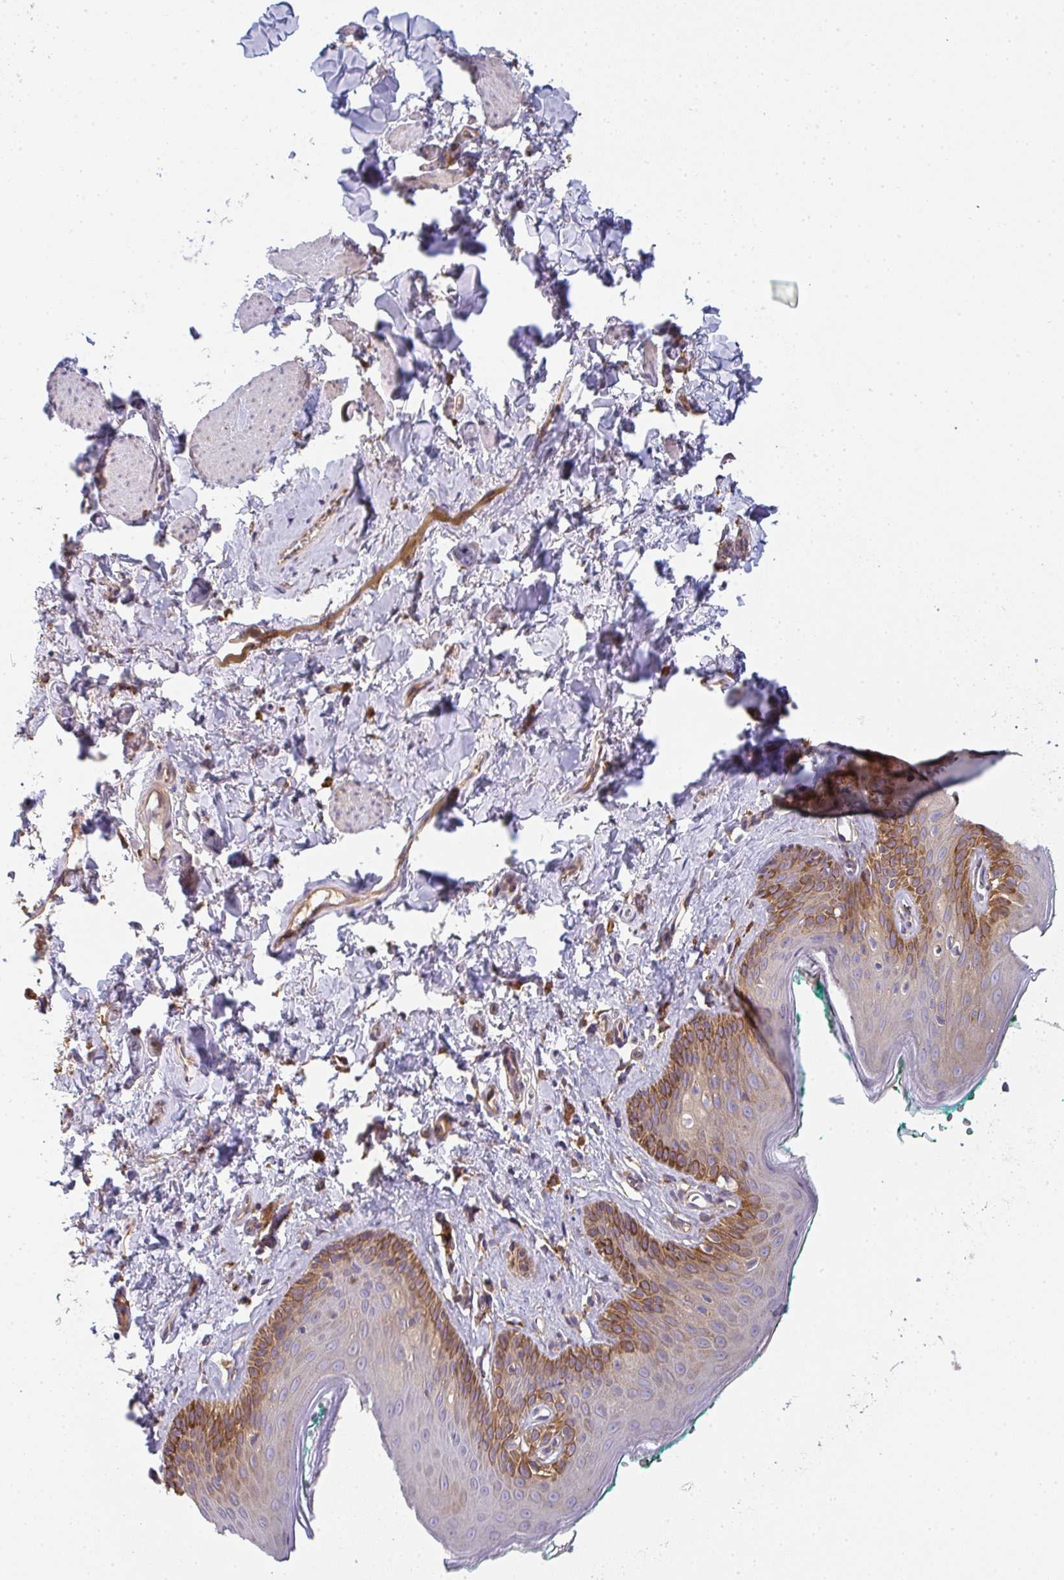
{"staining": {"intensity": "moderate", "quantity": "25%-75%", "location": "cytoplasmic/membranous"}, "tissue": "skin", "cell_type": "Epidermal cells", "image_type": "normal", "snomed": [{"axis": "morphology", "description": "Normal tissue, NOS"}, {"axis": "topography", "description": "Vulva"}, {"axis": "topography", "description": "Peripheral nerve tissue"}], "caption": "Immunohistochemical staining of benign skin shows medium levels of moderate cytoplasmic/membranous positivity in approximately 25%-75% of epidermal cells. The staining is performed using DAB (3,3'-diaminobenzidine) brown chromogen to label protein expression. The nuclei are counter-stained blue using hematoxylin.", "gene": "SNX5", "patient": {"sex": "female", "age": 66}}